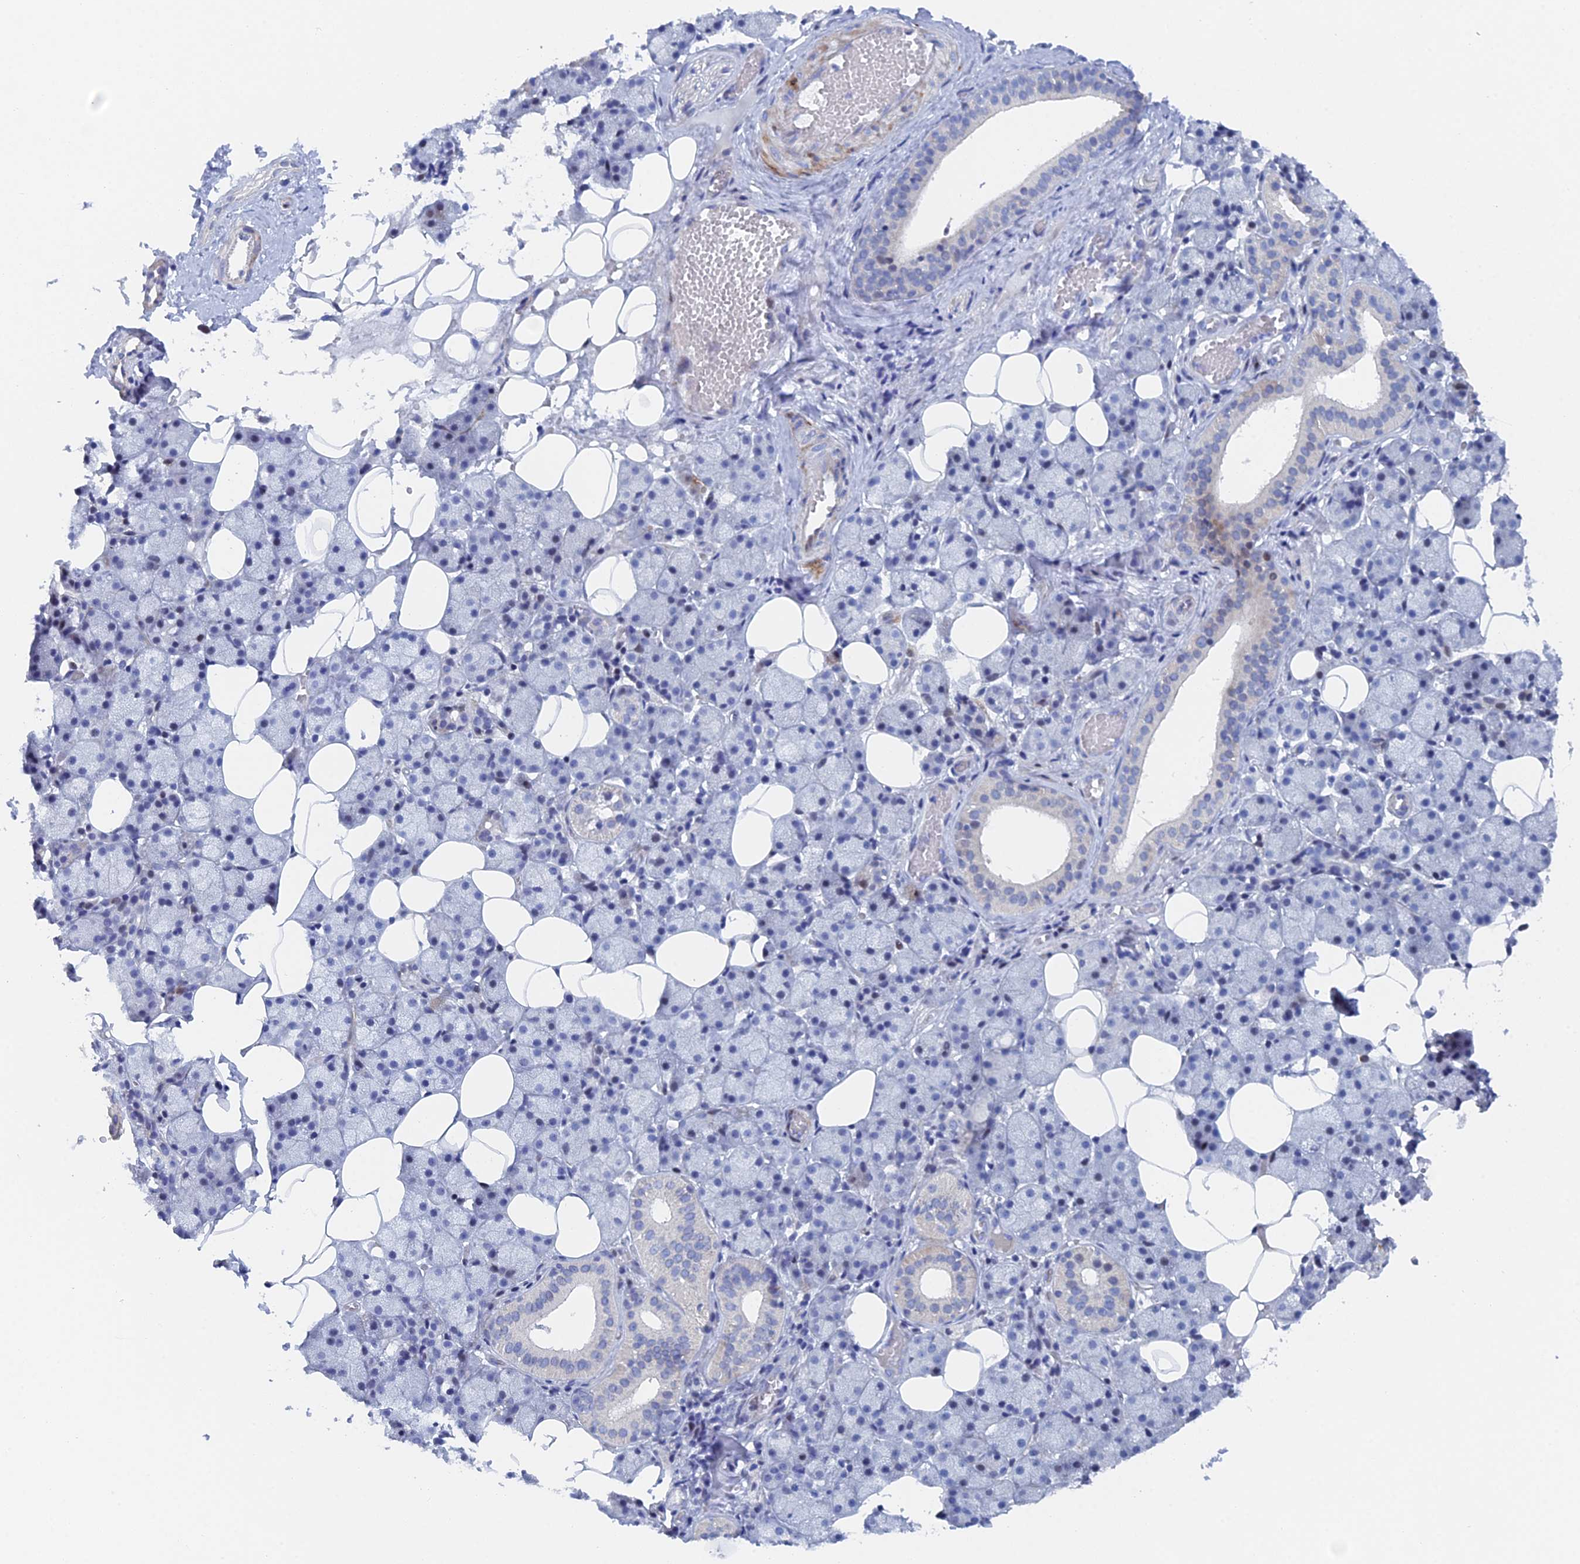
{"staining": {"intensity": "negative", "quantity": "none", "location": "none"}, "tissue": "salivary gland", "cell_type": "Glandular cells", "image_type": "normal", "snomed": [{"axis": "morphology", "description": "Normal tissue, NOS"}, {"axis": "topography", "description": "Salivary gland"}], "caption": "DAB immunohistochemical staining of benign salivary gland reveals no significant positivity in glandular cells. (DAB immunohistochemistry (IHC), high magnification).", "gene": "DRGX", "patient": {"sex": "female", "age": 33}}